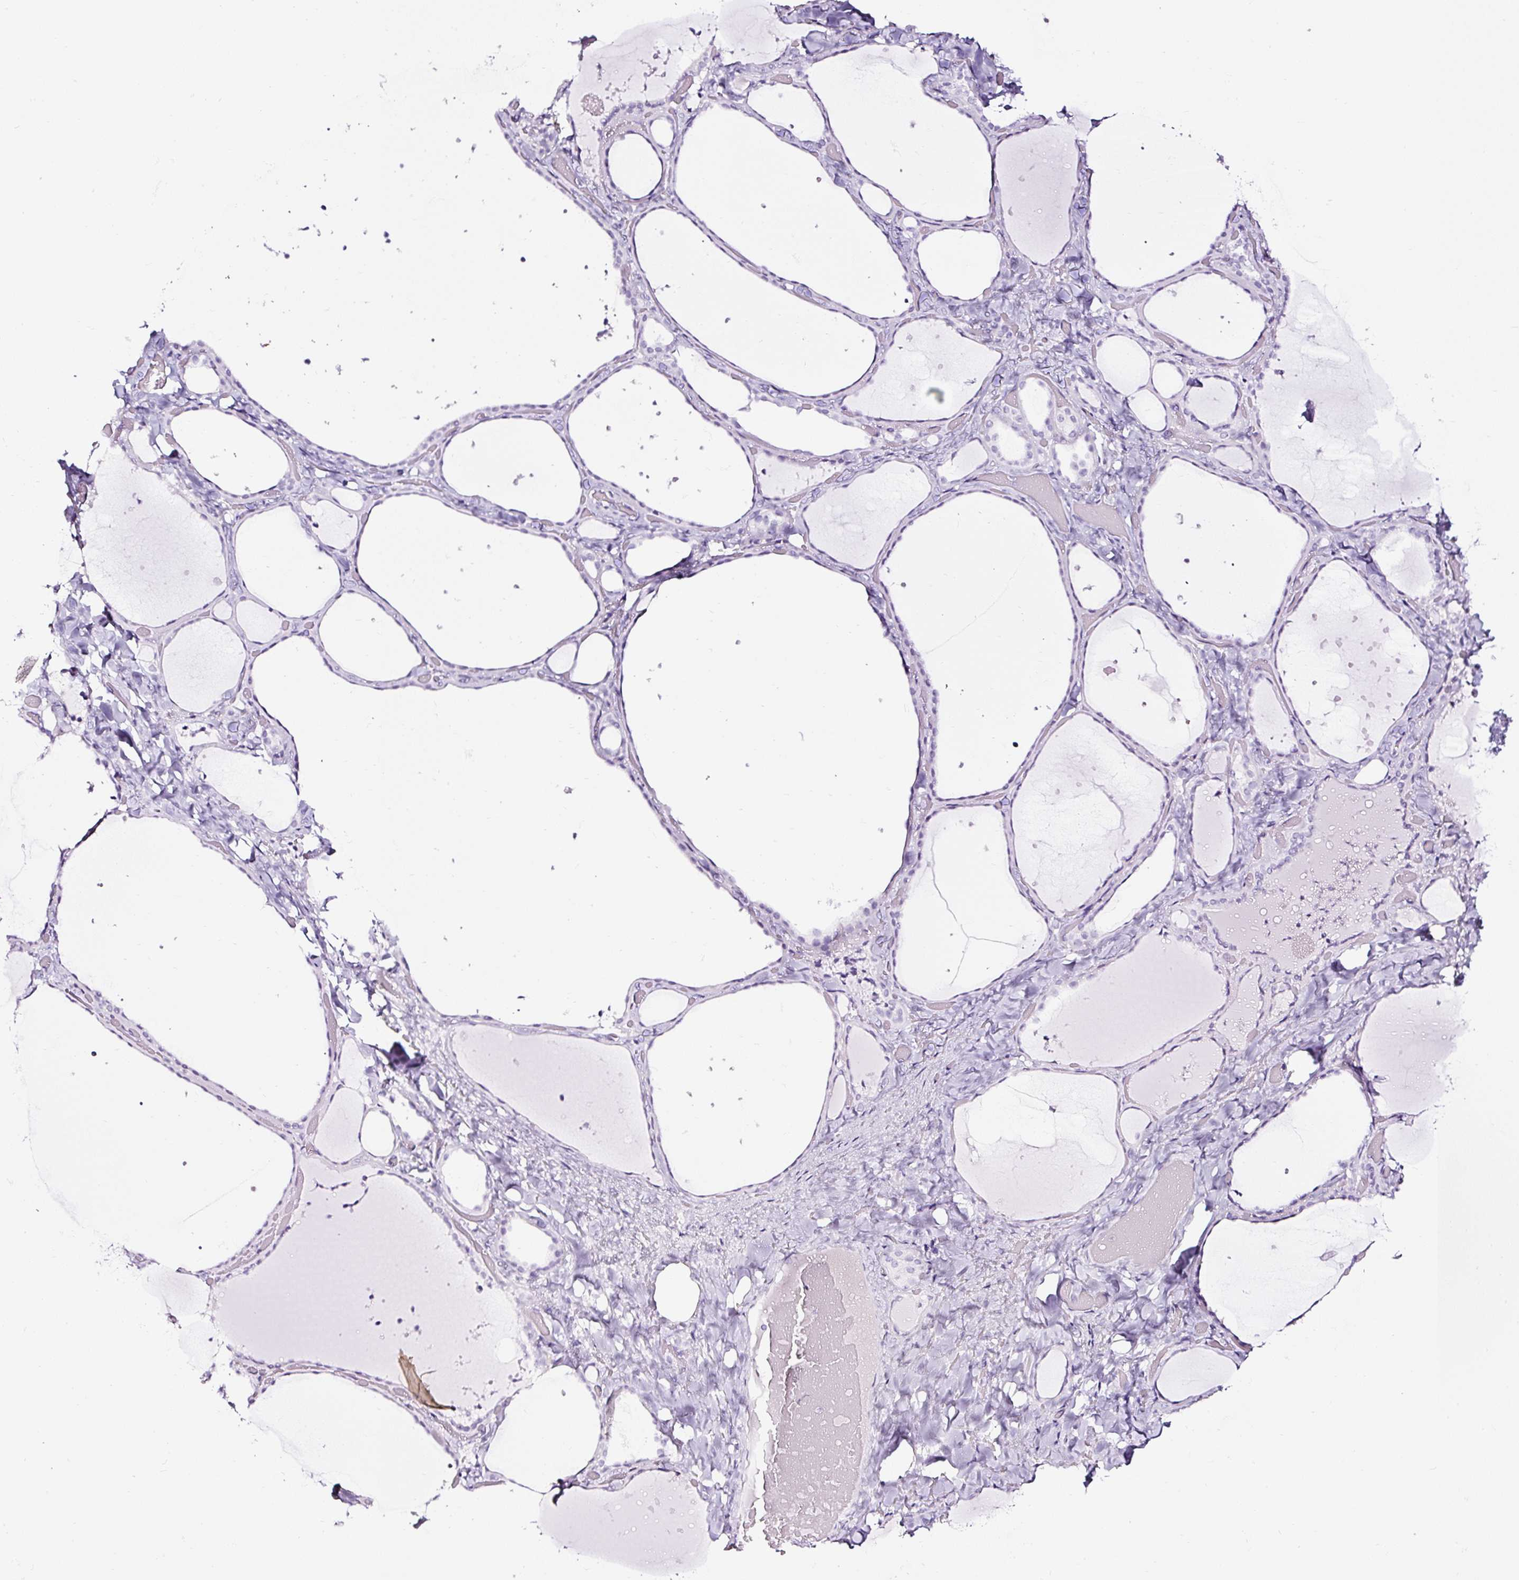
{"staining": {"intensity": "negative", "quantity": "none", "location": "none"}, "tissue": "thyroid gland", "cell_type": "Glandular cells", "image_type": "normal", "snomed": [{"axis": "morphology", "description": "Normal tissue, NOS"}, {"axis": "topography", "description": "Thyroid gland"}], "caption": "This micrograph is of unremarkable thyroid gland stained with immunohistochemistry (IHC) to label a protein in brown with the nuclei are counter-stained blue. There is no staining in glandular cells.", "gene": "NPHS2", "patient": {"sex": "female", "age": 36}}